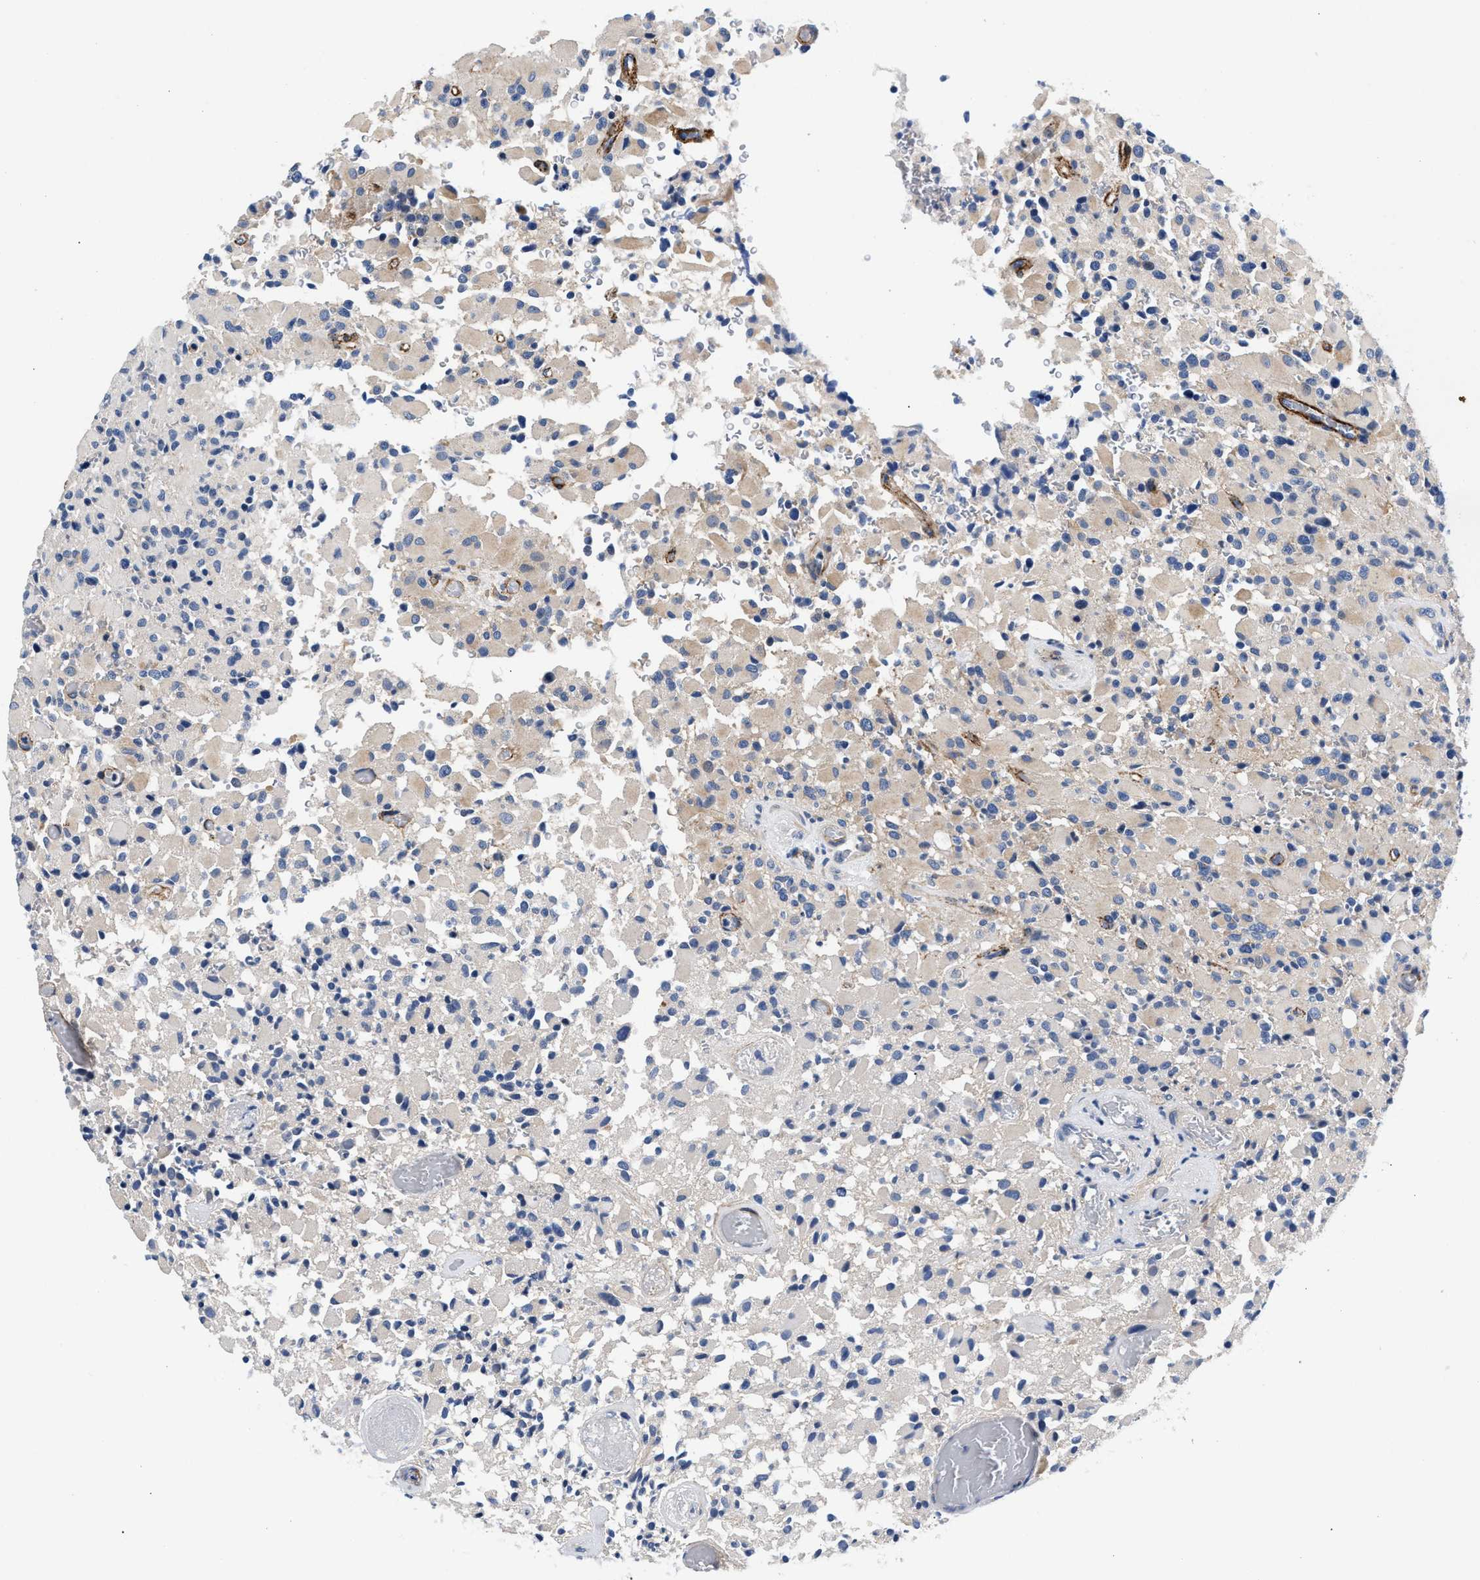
{"staining": {"intensity": "weak", "quantity": ">75%", "location": "cytoplasmic/membranous"}, "tissue": "glioma", "cell_type": "Tumor cells", "image_type": "cancer", "snomed": [{"axis": "morphology", "description": "Glioma, malignant, High grade"}, {"axis": "topography", "description": "Brain"}], "caption": "This histopathology image shows IHC staining of human glioma, with low weak cytoplasmic/membranous staining in about >75% of tumor cells.", "gene": "P2RY4", "patient": {"sex": "male", "age": 71}}